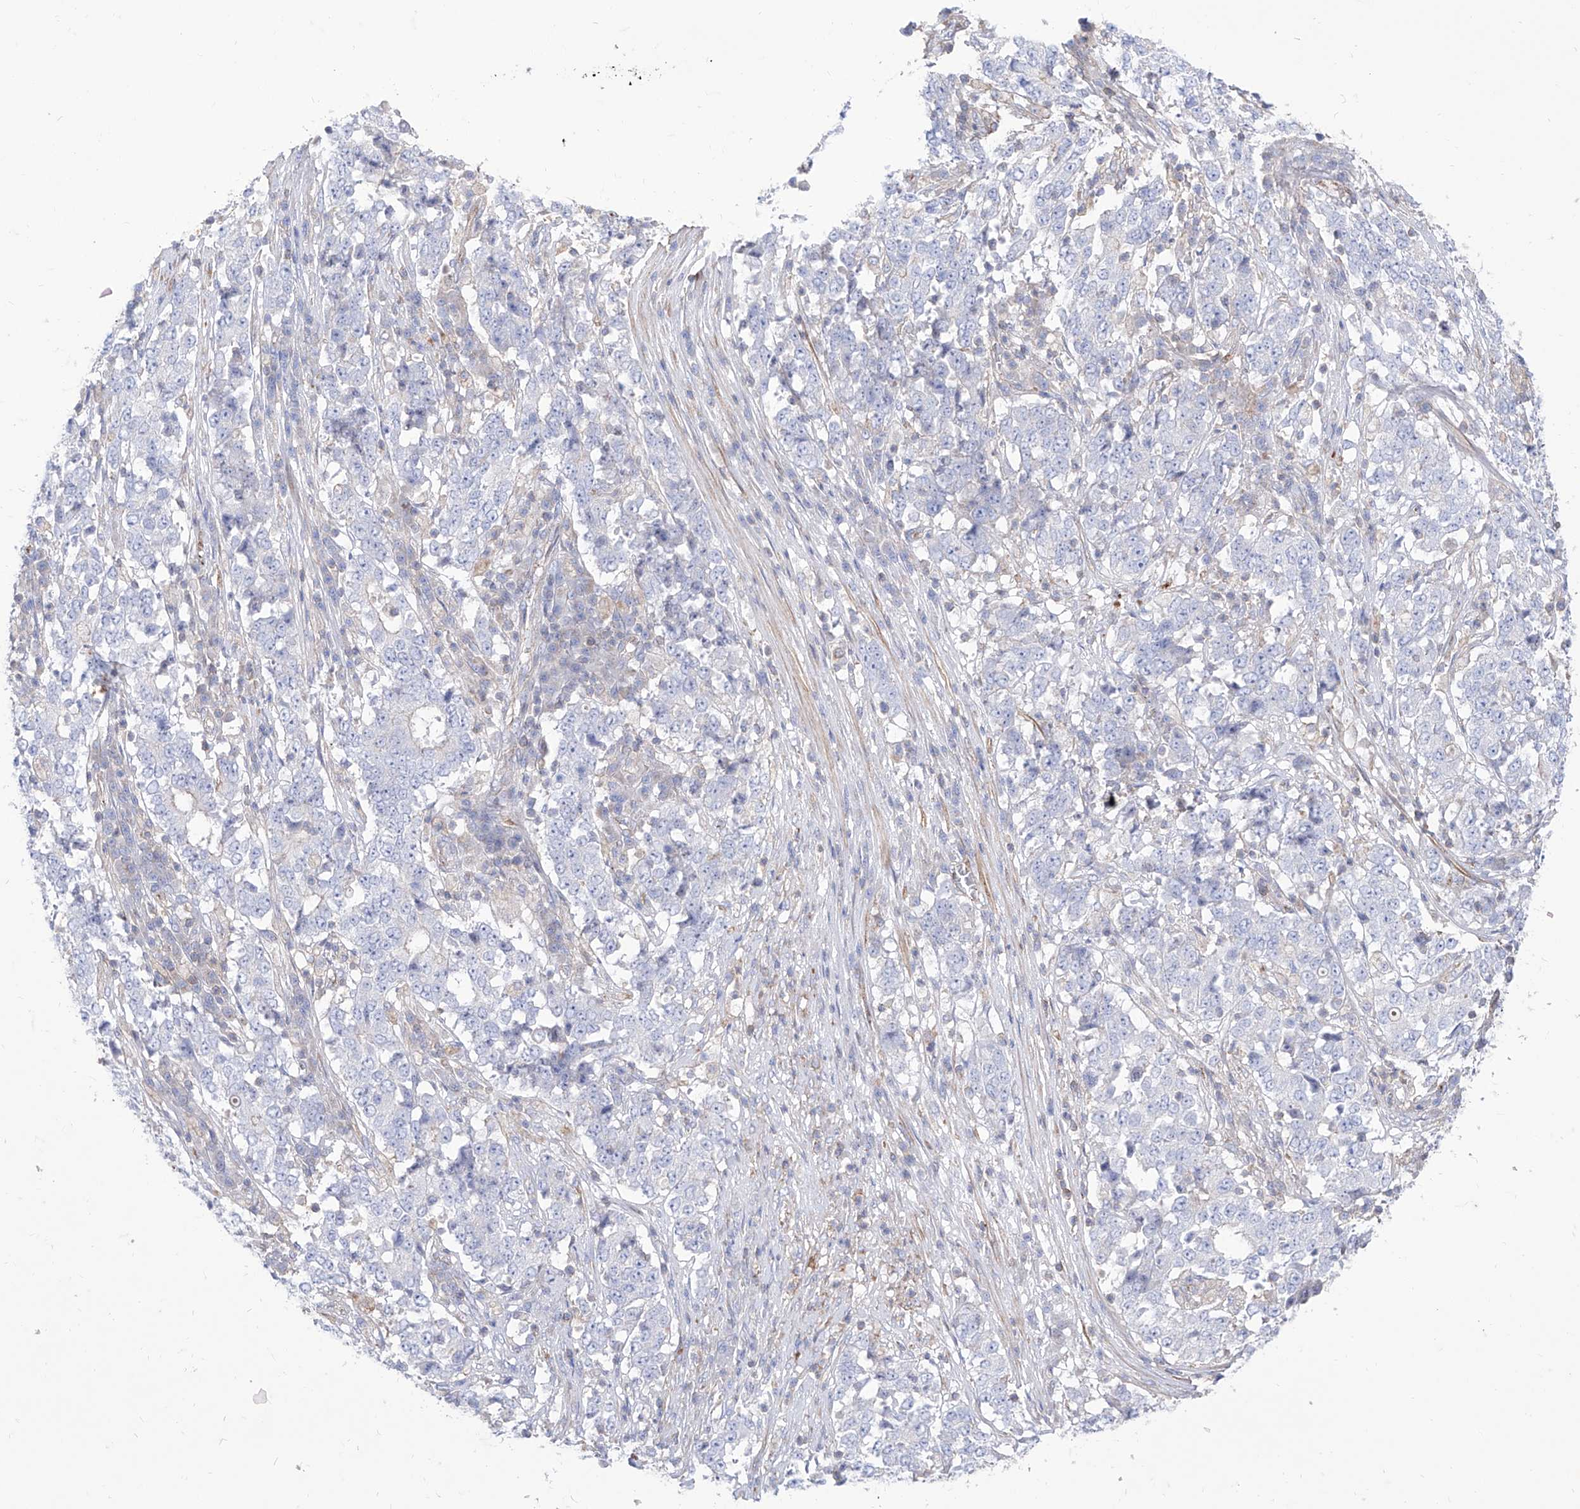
{"staining": {"intensity": "negative", "quantity": "none", "location": "none"}, "tissue": "stomach cancer", "cell_type": "Tumor cells", "image_type": "cancer", "snomed": [{"axis": "morphology", "description": "Adenocarcinoma, NOS"}, {"axis": "topography", "description": "Stomach"}], "caption": "The immunohistochemistry (IHC) image has no significant positivity in tumor cells of adenocarcinoma (stomach) tissue.", "gene": "C1orf74", "patient": {"sex": "male", "age": 59}}